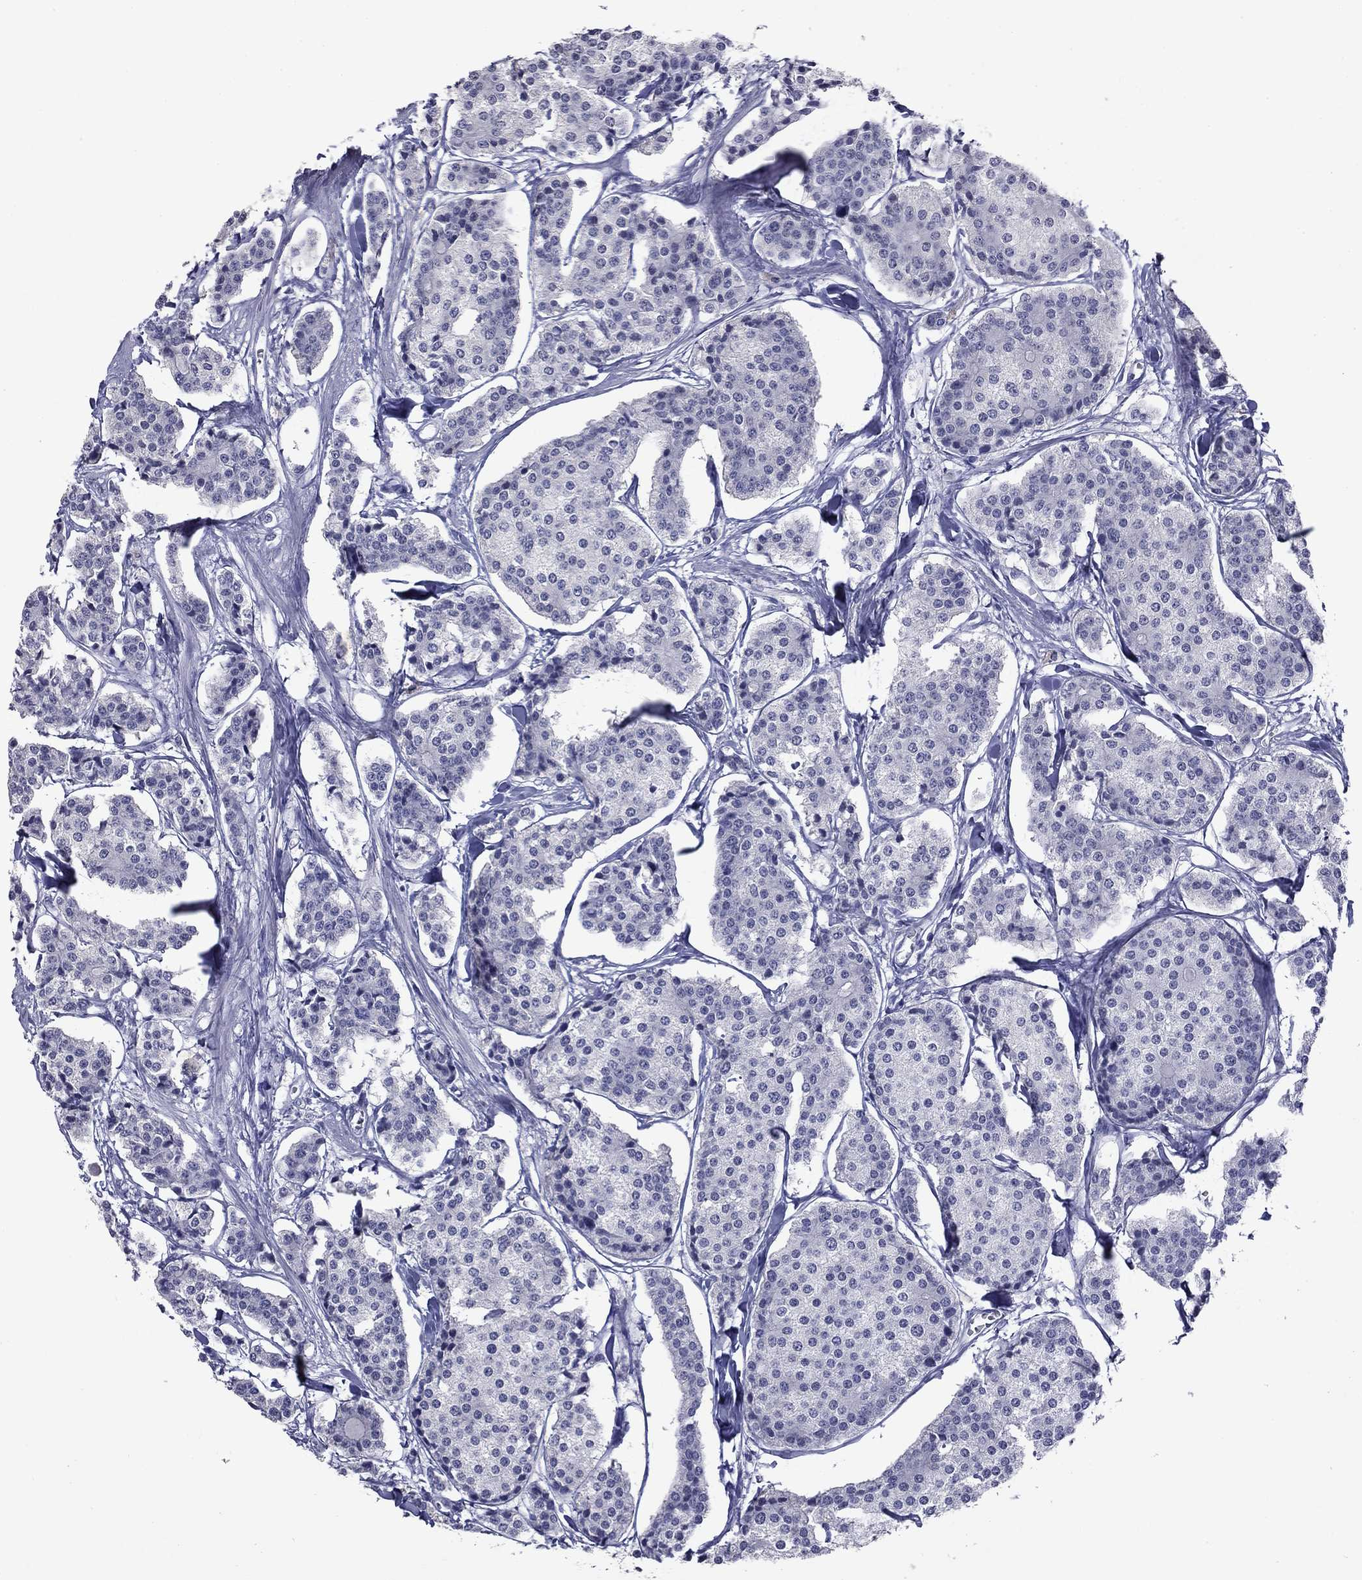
{"staining": {"intensity": "negative", "quantity": "none", "location": "none"}, "tissue": "carcinoid", "cell_type": "Tumor cells", "image_type": "cancer", "snomed": [{"axis": "morphology", "description": "Carcinoid, malignant, NOS"}, {"axis": "topography", "description": "Small intestine"}], "caption": "A micrograph of carcinoid stained for a protein demonstrates no brown staining in tumor cells.", "gene": "CFAP119", "patient": {"sex": "female", "age": 65}}